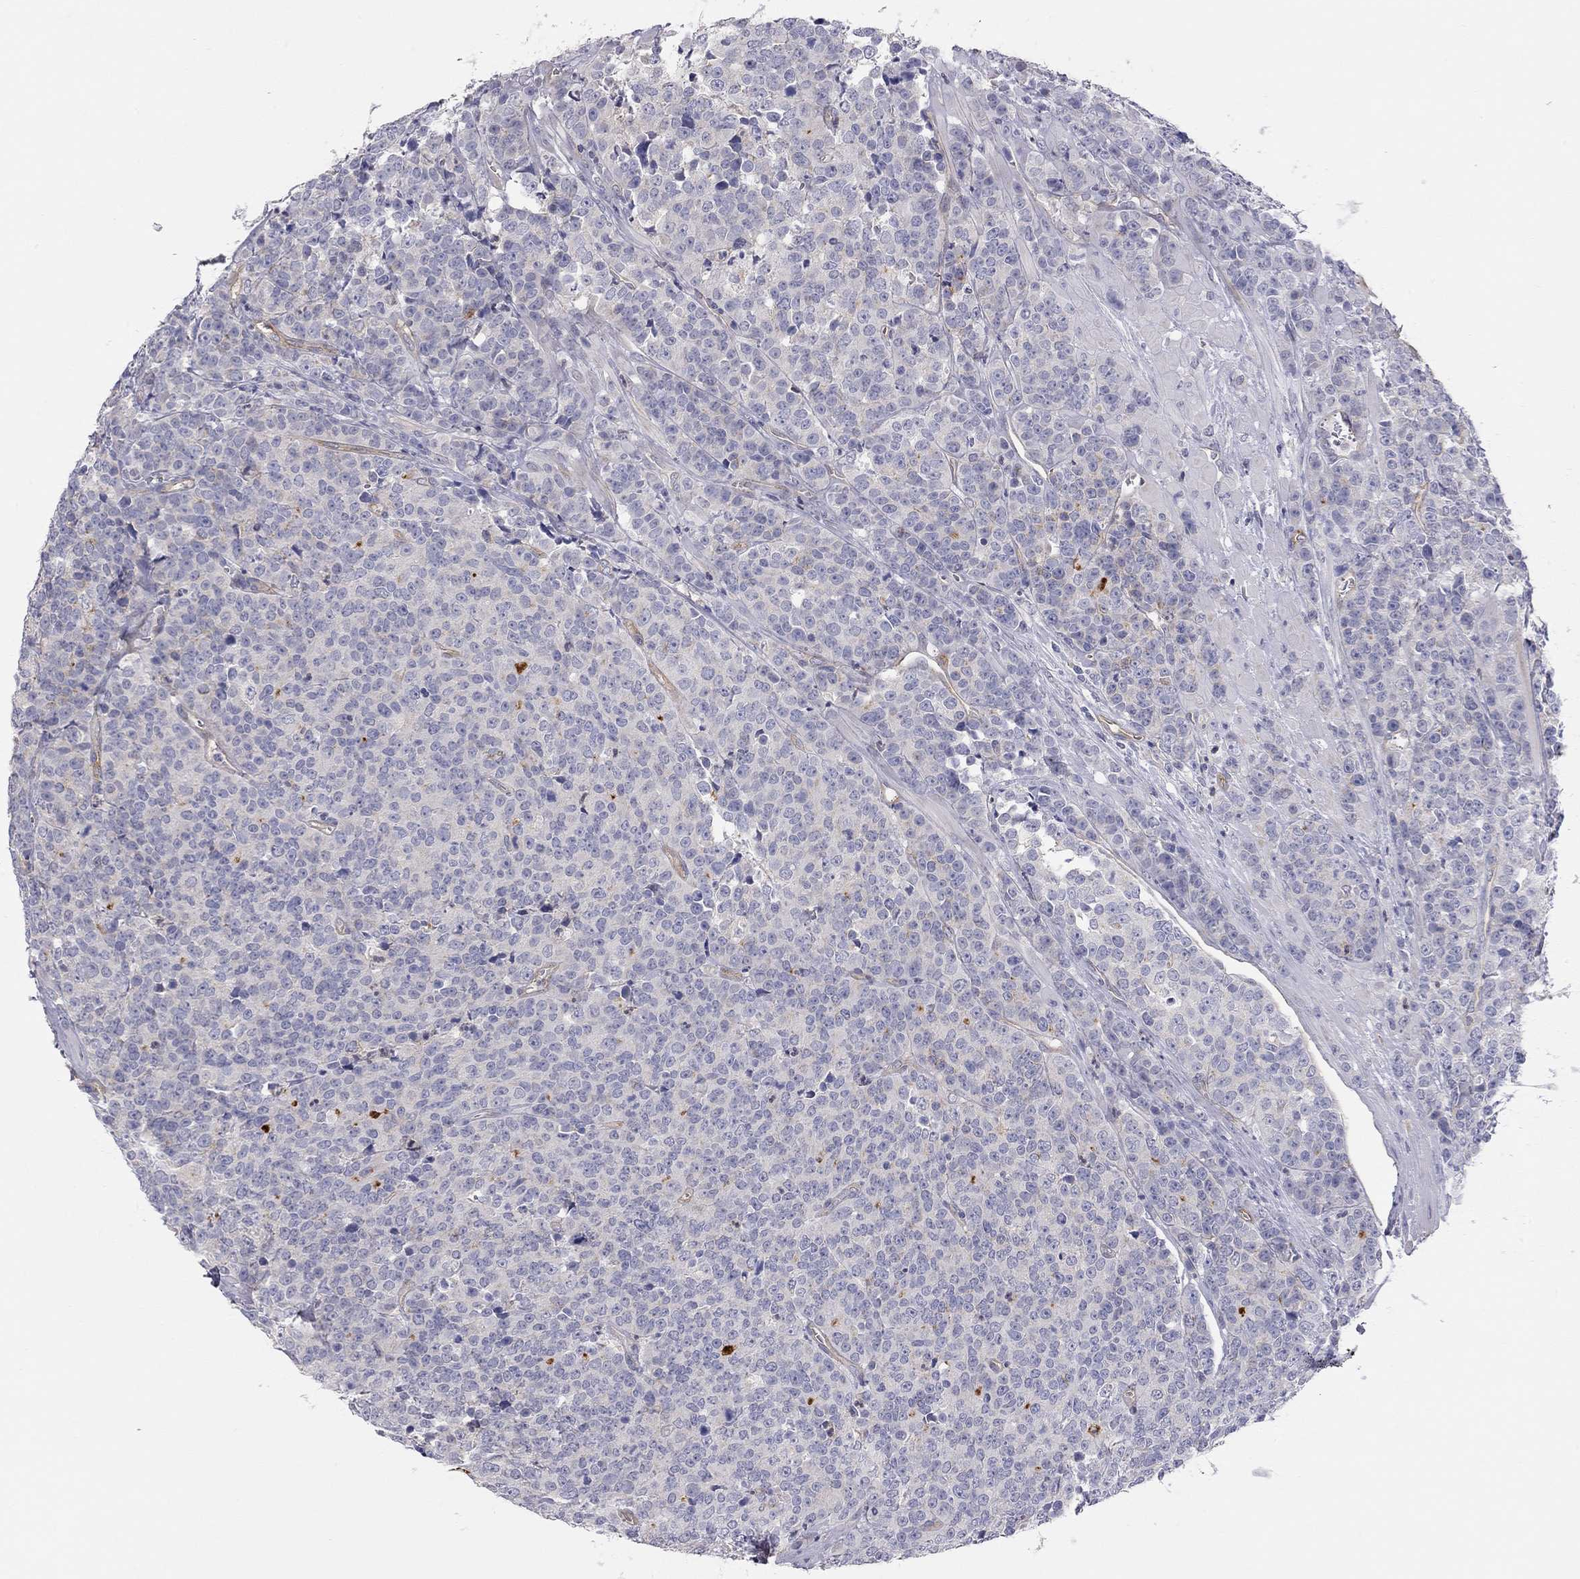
{"staining": {"intensity": "negative", "quantity": "none", "location": "none"}, "tissue": "prostate cancer", "cell_type": "Tumor cells", "image_type": "cancer", "snomed": [{"axis": "morphology", "description": "Adenocarcinoma, NOS"}, {"axis": "topography", "description": "Prostate"}], "caption": "This is an immunohistochemistry (IHC) histopathology image of human adenocarcinoma (prostate). There is no expression in tumor cells.", "gene": "GPRC5B", "patient": {"sex": "male", "age": 67}}